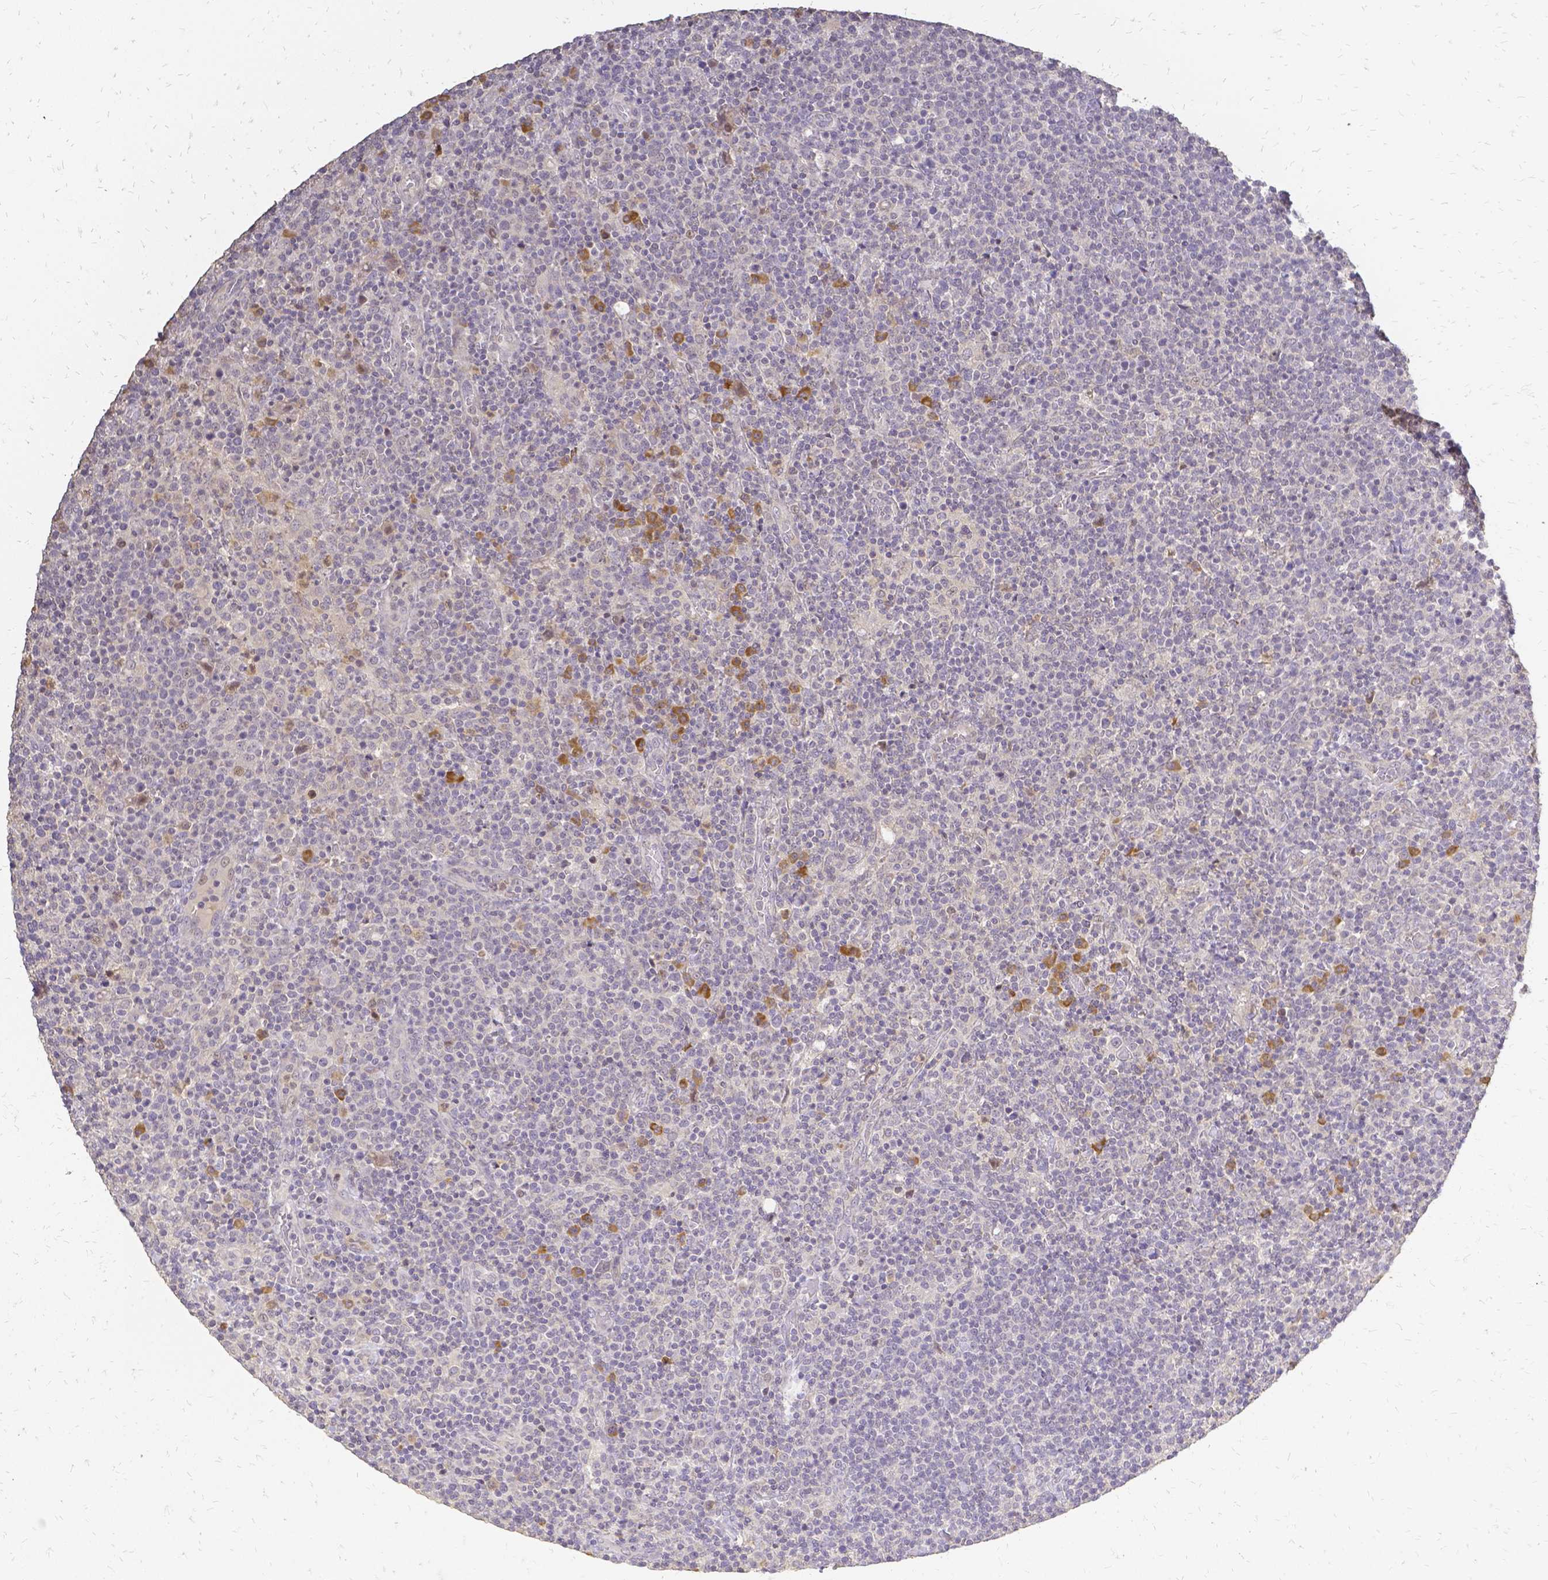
{"staining": {"intensity": "negative", "quantity": "none", "location": "none"}, "tissue": "lymphoma", "cell_type": "Tumor cells", "image_type": "cancer", "snomed": [{"axis": "morphology", "description": "Malignant lymphoma, non-Hodgkin's type, High grade"}, {"axis": "topography", "description": "Lymph node"}], "caption": "DAB (3,3'-diaminobenzidine) immunohistochemical staining of human lymphoma exhibits no significant staining in tumor cells. The staining is performed using DAB brown chromogen with nuclei counter-stained in using hematoxylin.", "gene": "CIB1", "patient": {"sex": "male", "age": 61}}